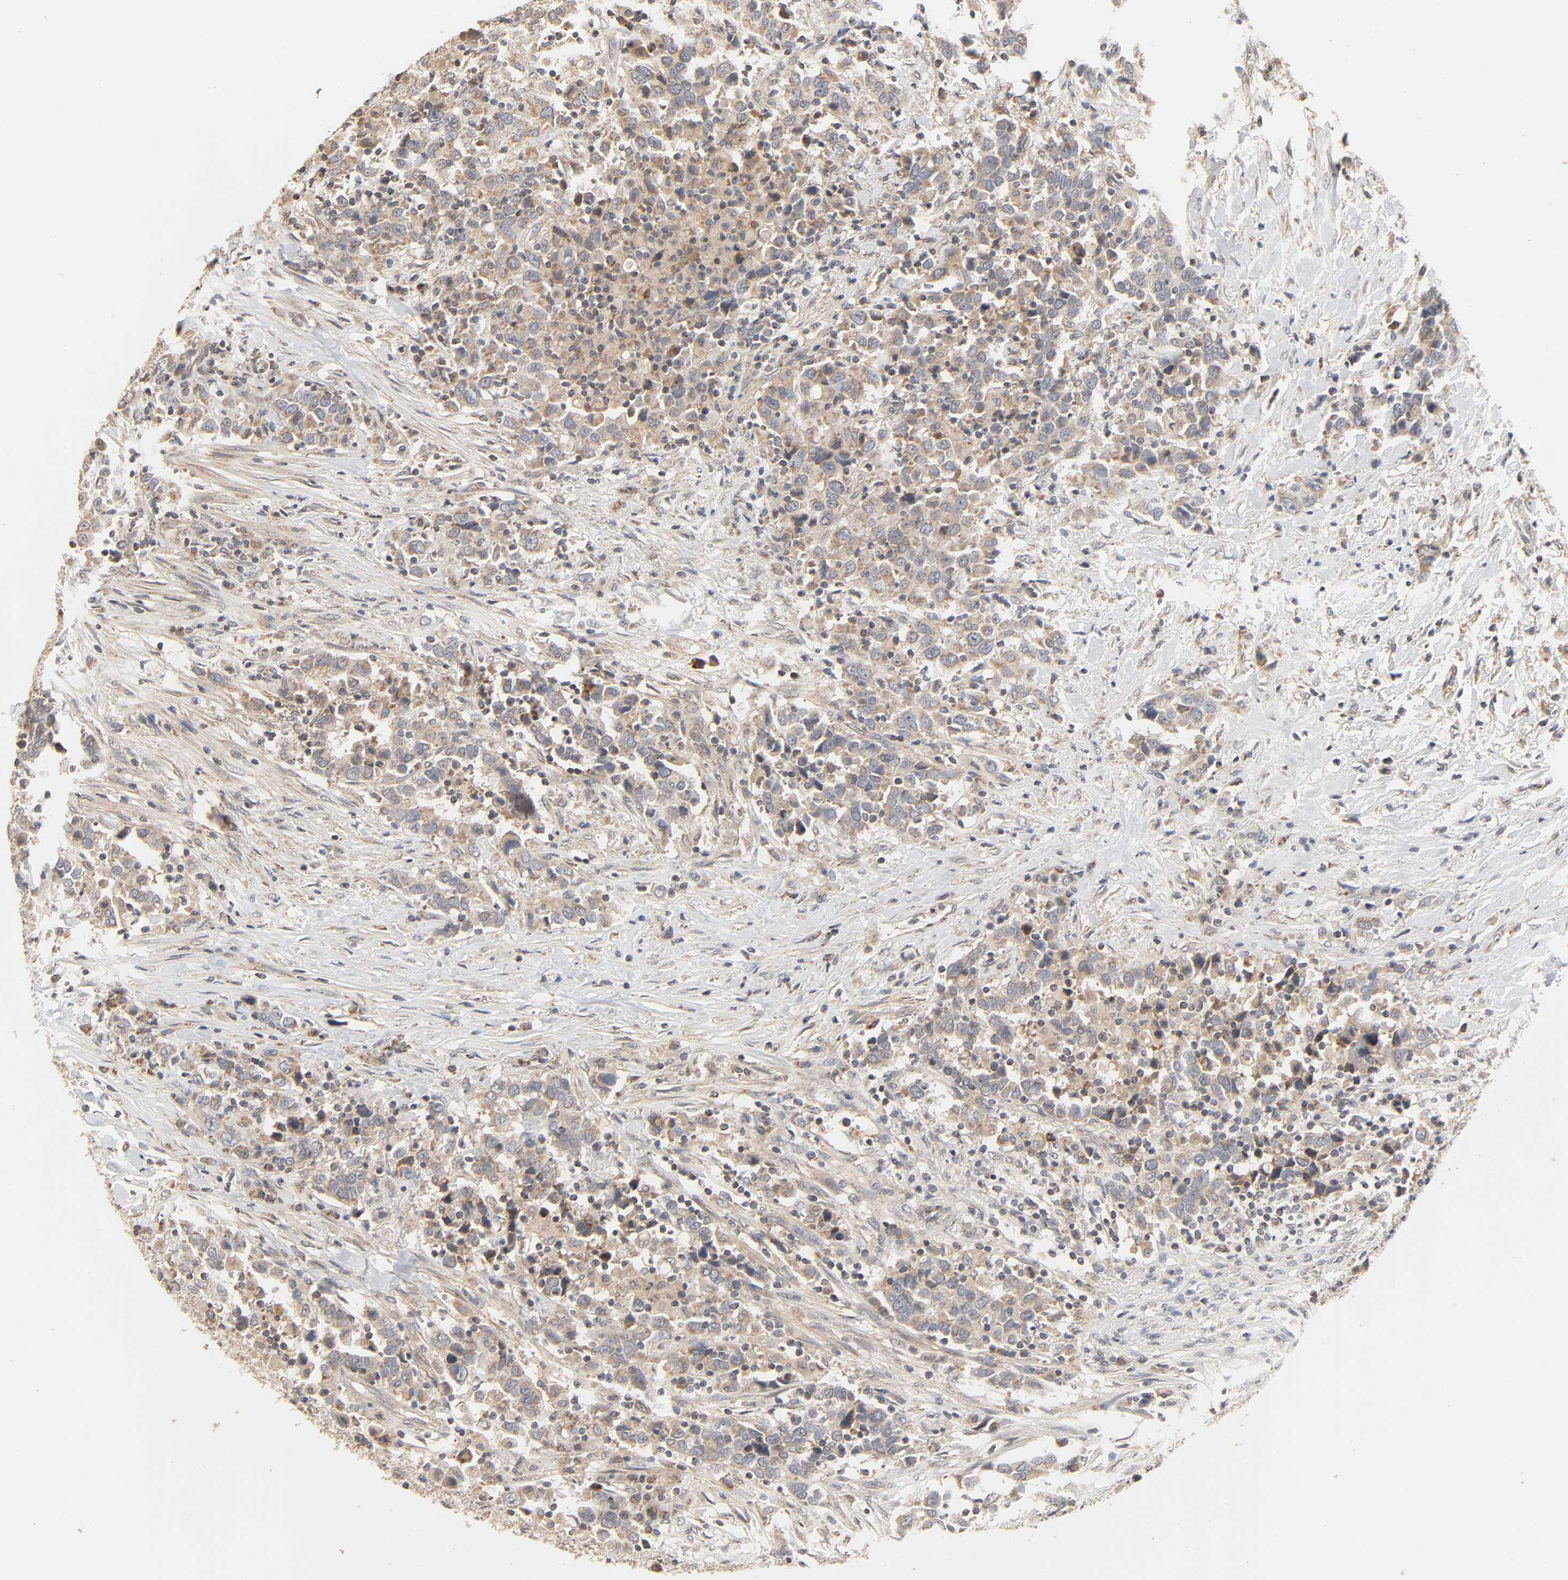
{"staining": {"intensity": "weak", "quantity": ">75%", "location": "cytoplasmic/membranous"}, "tissue": "urothelial cancer", "cell_type": "Tumor cells", "image_type": "cancer", "snomed": [{"axis": "morphology", "description": "Urothelial carcinoma, High grade"}, {"axis": "topography", "description": "Urinary bladder"}], "caption": "IHC (DAB (3,3'-diaminobenzidine)) staining of human urothelial cancer exhibits weak cytoplasmic/membranous protein expression in approximately >75% of tumor cells.", "gene": "CLEC4E", "patient": {"sex": "male", "age": 61}}